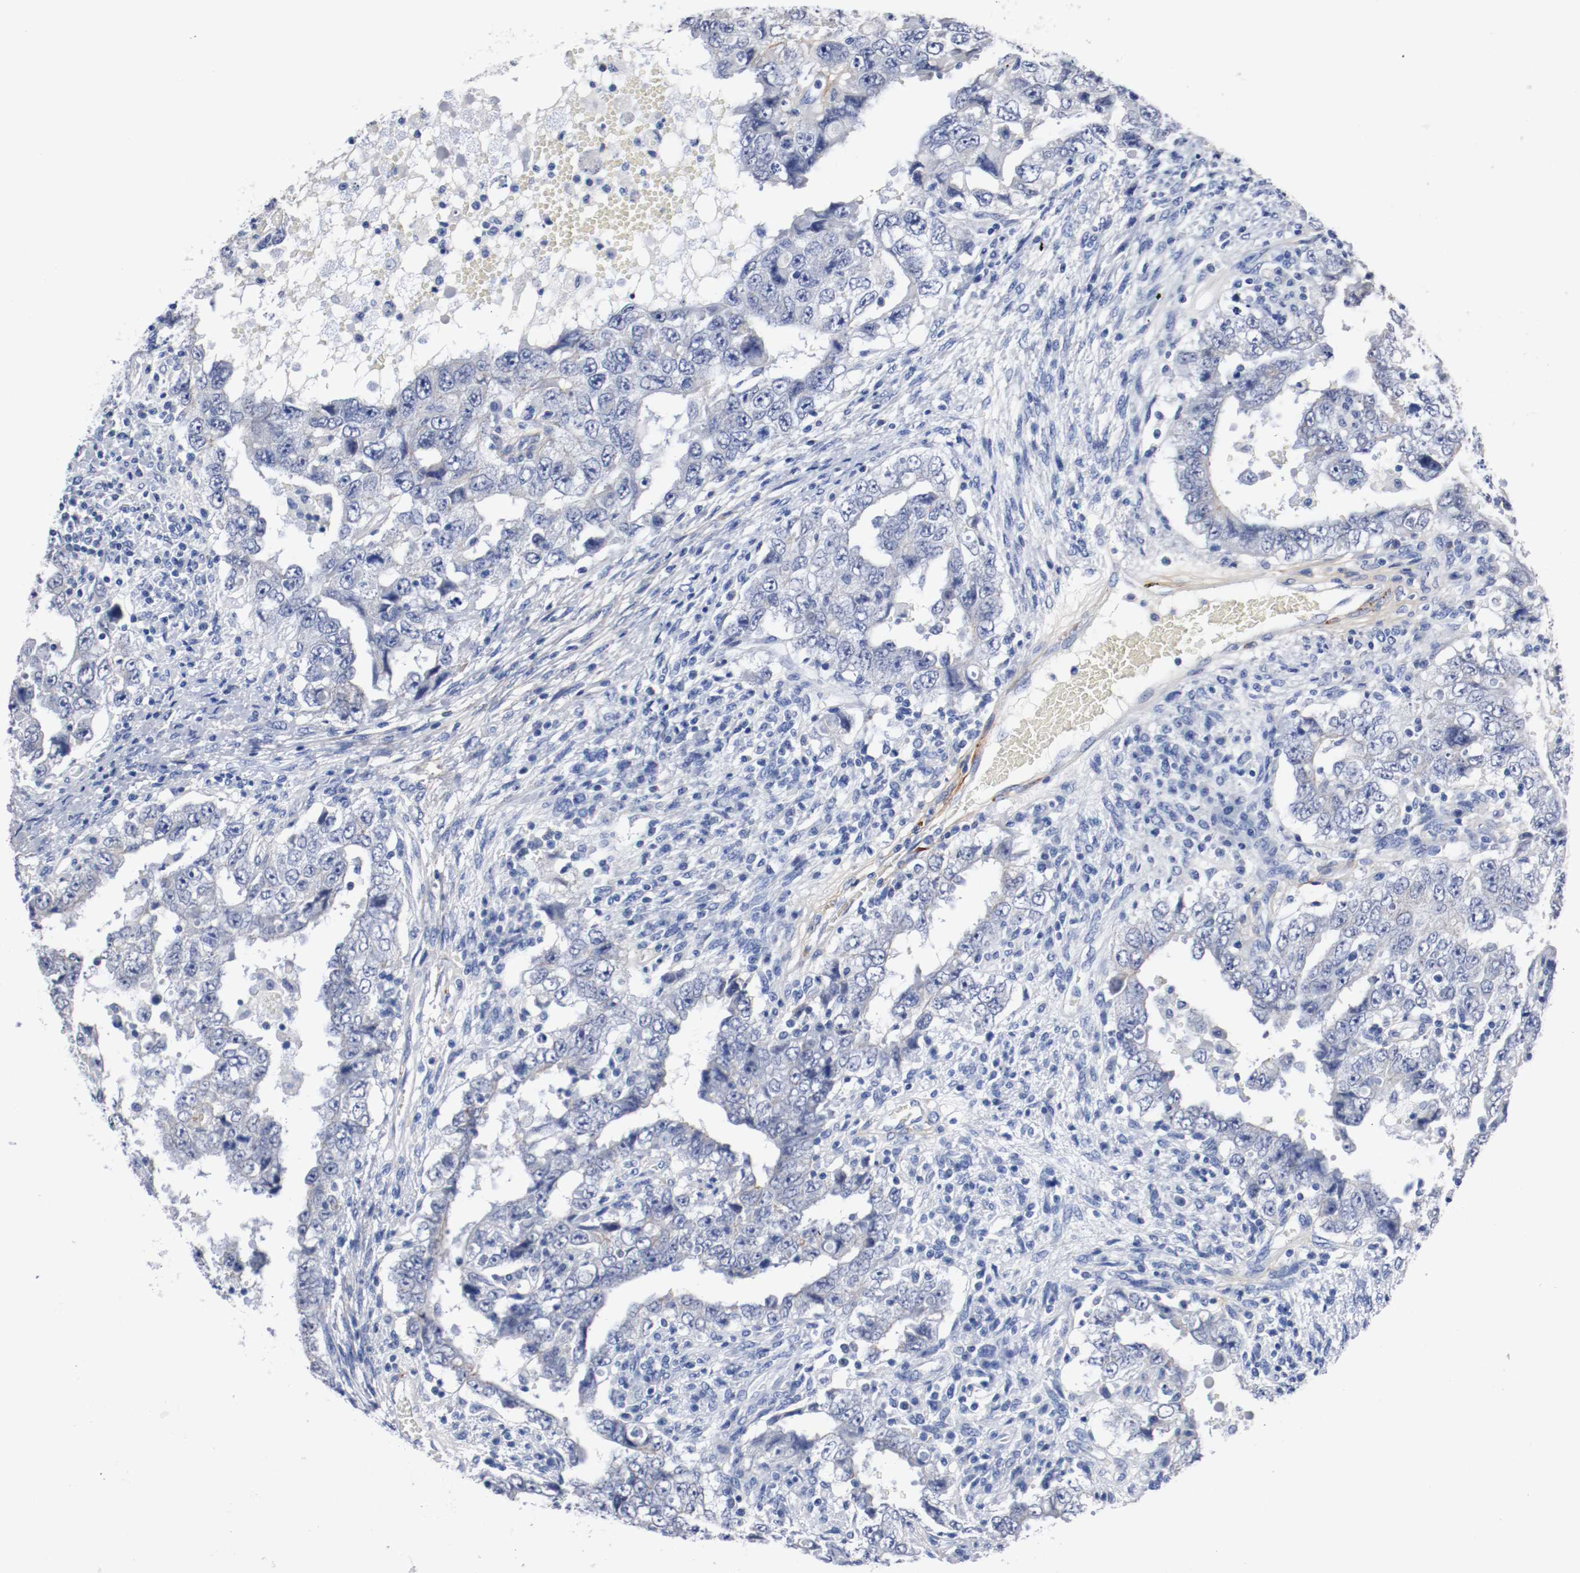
{"staining": {"intensity": "negative", "quantity": "none", "location": "none"}, "tissue": "testis cancer", "cell_type": "Tumor cells", "image_type": "cancer", "snomed": [{"axis": "morphology", "description": "Carcinoma, Embryonal, NOS"}, {"axis": "topography", "description": "Testis"}], "caption": "Photomicrograph shows no protein staining in tumor cells of embryonal carcinoma (testis) tissue. Nuclei are stained in blue.", "gene": "TNC", "patient": {"sex": "male", "age": 26}}